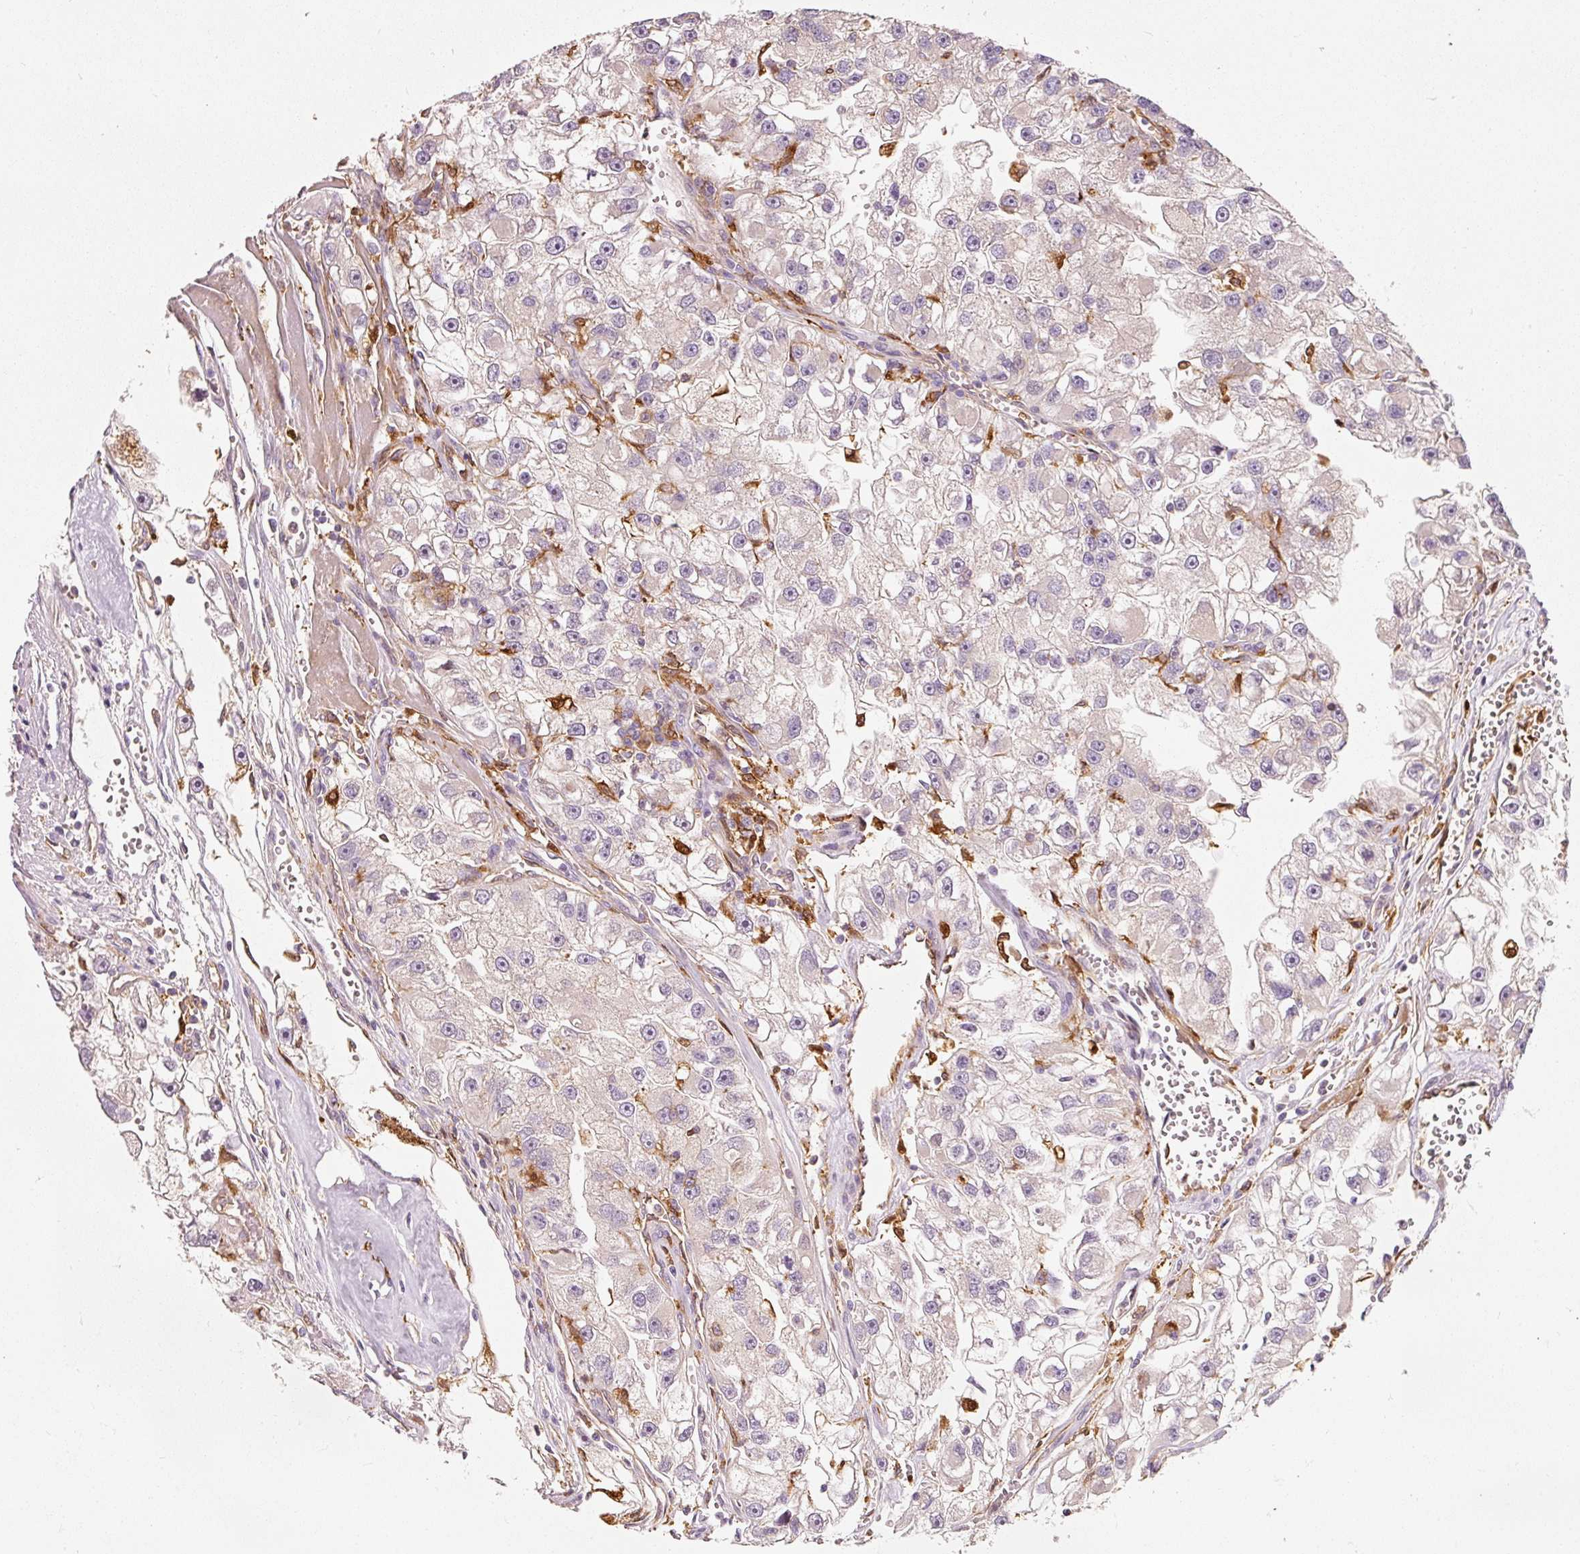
{"staining": {"intensity": "negative", "quantity": "none", "location": "none"}, "tissue": "renal cancer", "cell_type": "Tumor cells", "image_type": "cancer", "snomed": [{"axis": "morphology", "description": "Adenocarcinoma, NOS"}, {"axis": "topography", "description": "Kidney"}], "caption": "Tumor cells show no significant protein staining in renal cancer (adenocarcinoma).", "gene": "IQGAP2", "patient": {"sex": "male", "age": 63}}